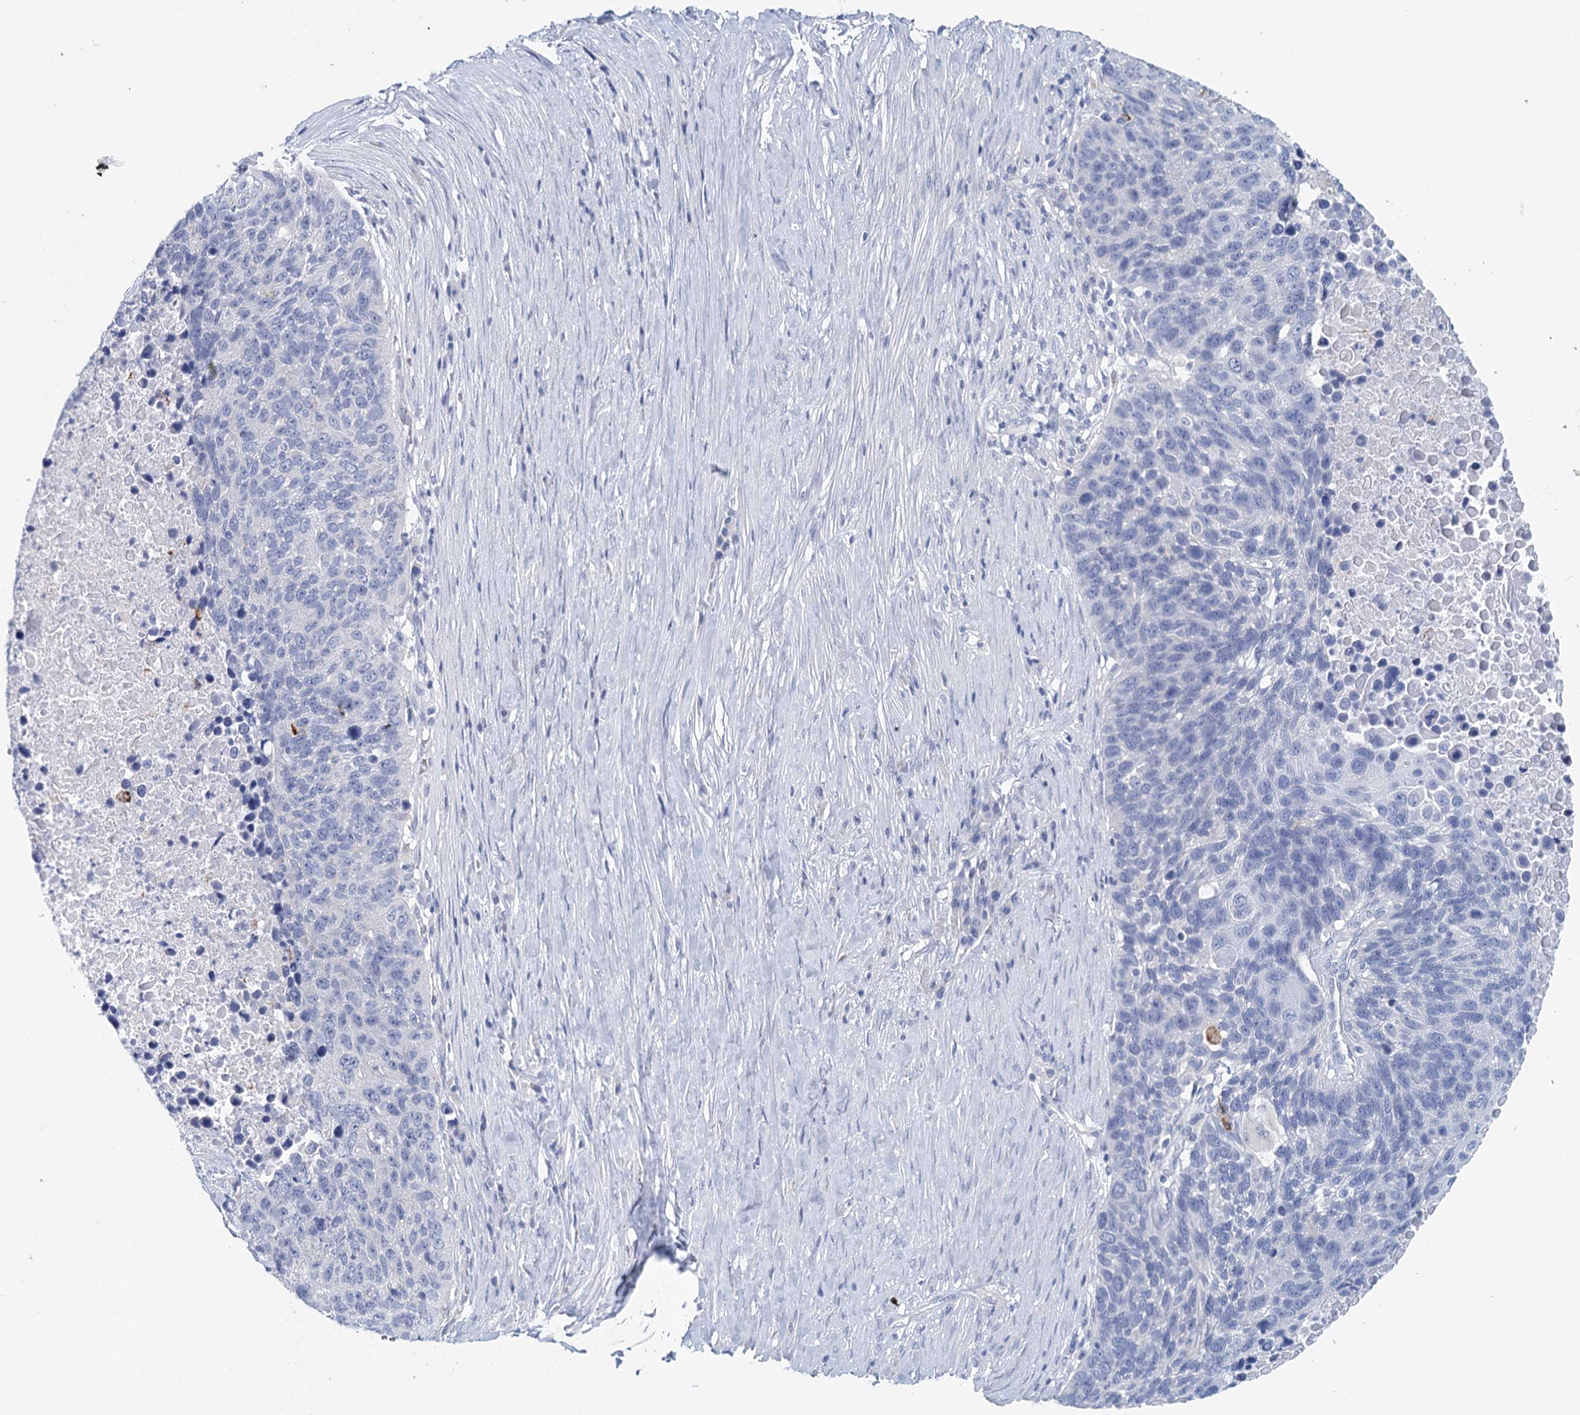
{"staining": {"intensity": "negative", "quantity": "none", "location": "none"}, "tissue": "lung cancer", "cell_type": "Tumor cells", "image_type": "cancer", "snomed": [{"axis": "morphology", "description": "Normal tissue, NOS"}, {"axis": "morphology", "description": "Squamous cell carcinoma, NOS"}, {"axis": "topography", "description": "Lymph node"}, {"axis": "topography", "description": "Lung"}], "caption": "This is an immunohistochemistry (IHC) image of human lung cancer (squamous cell carcinoma). There is no staining in tumor cells.", "gene": "METTL7B", "patient": {"sex": "male", "age": 66}}